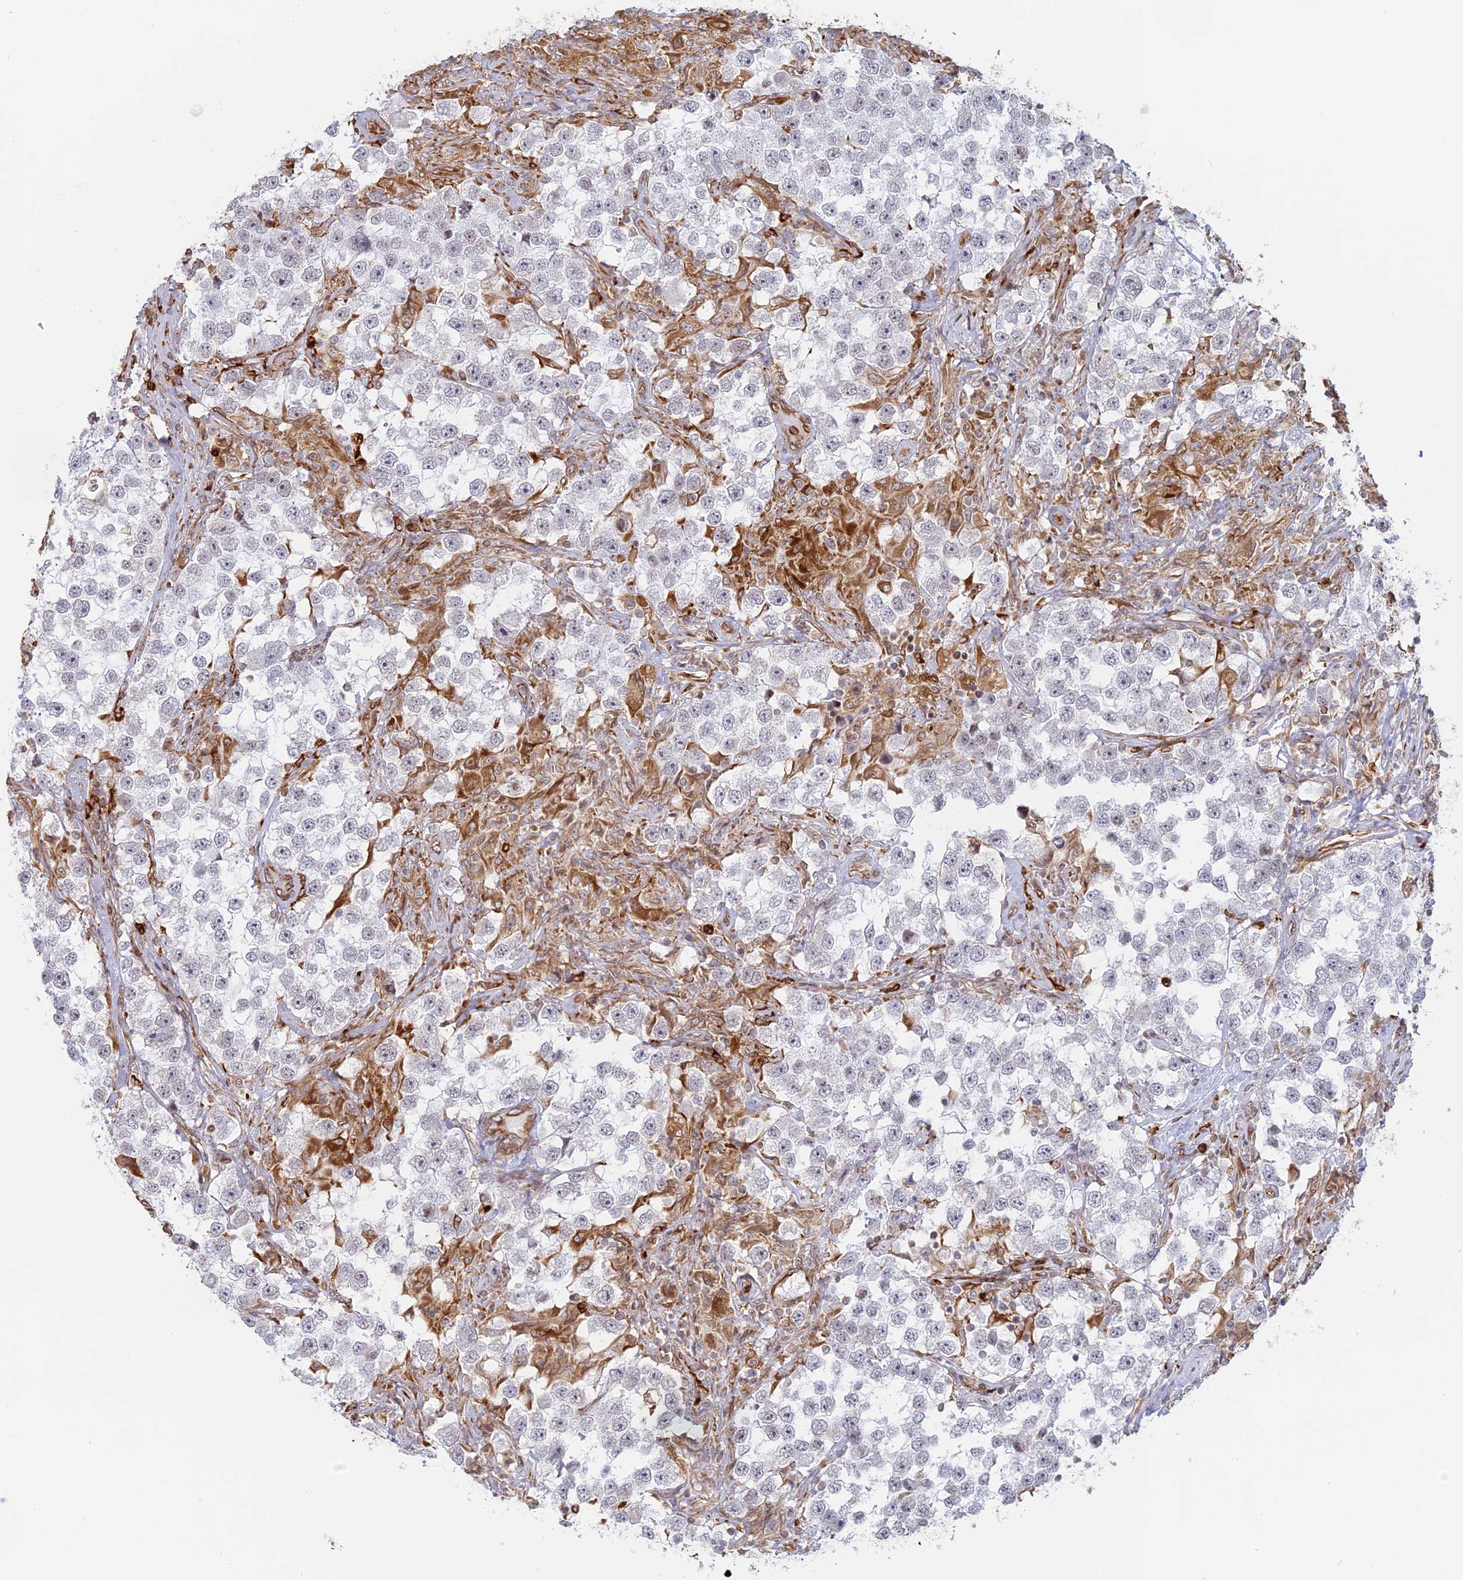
{"staining": {"intensity": "negative", "quantity": "none", "location": "none"}, "tissue": "testis cancer", "cell_type": "Tumor cells", "image_type": "cancer", "snomed": [{"axis": "morphology", "description": "Seminoma, NOS"}, {"axis": "topography", "description": "Testis"}], "caption": "Tumor cells are negative for protein expression in human testis cancer.", "gene": "APOBR", "patient": {"sex": "male", "age": 46}}